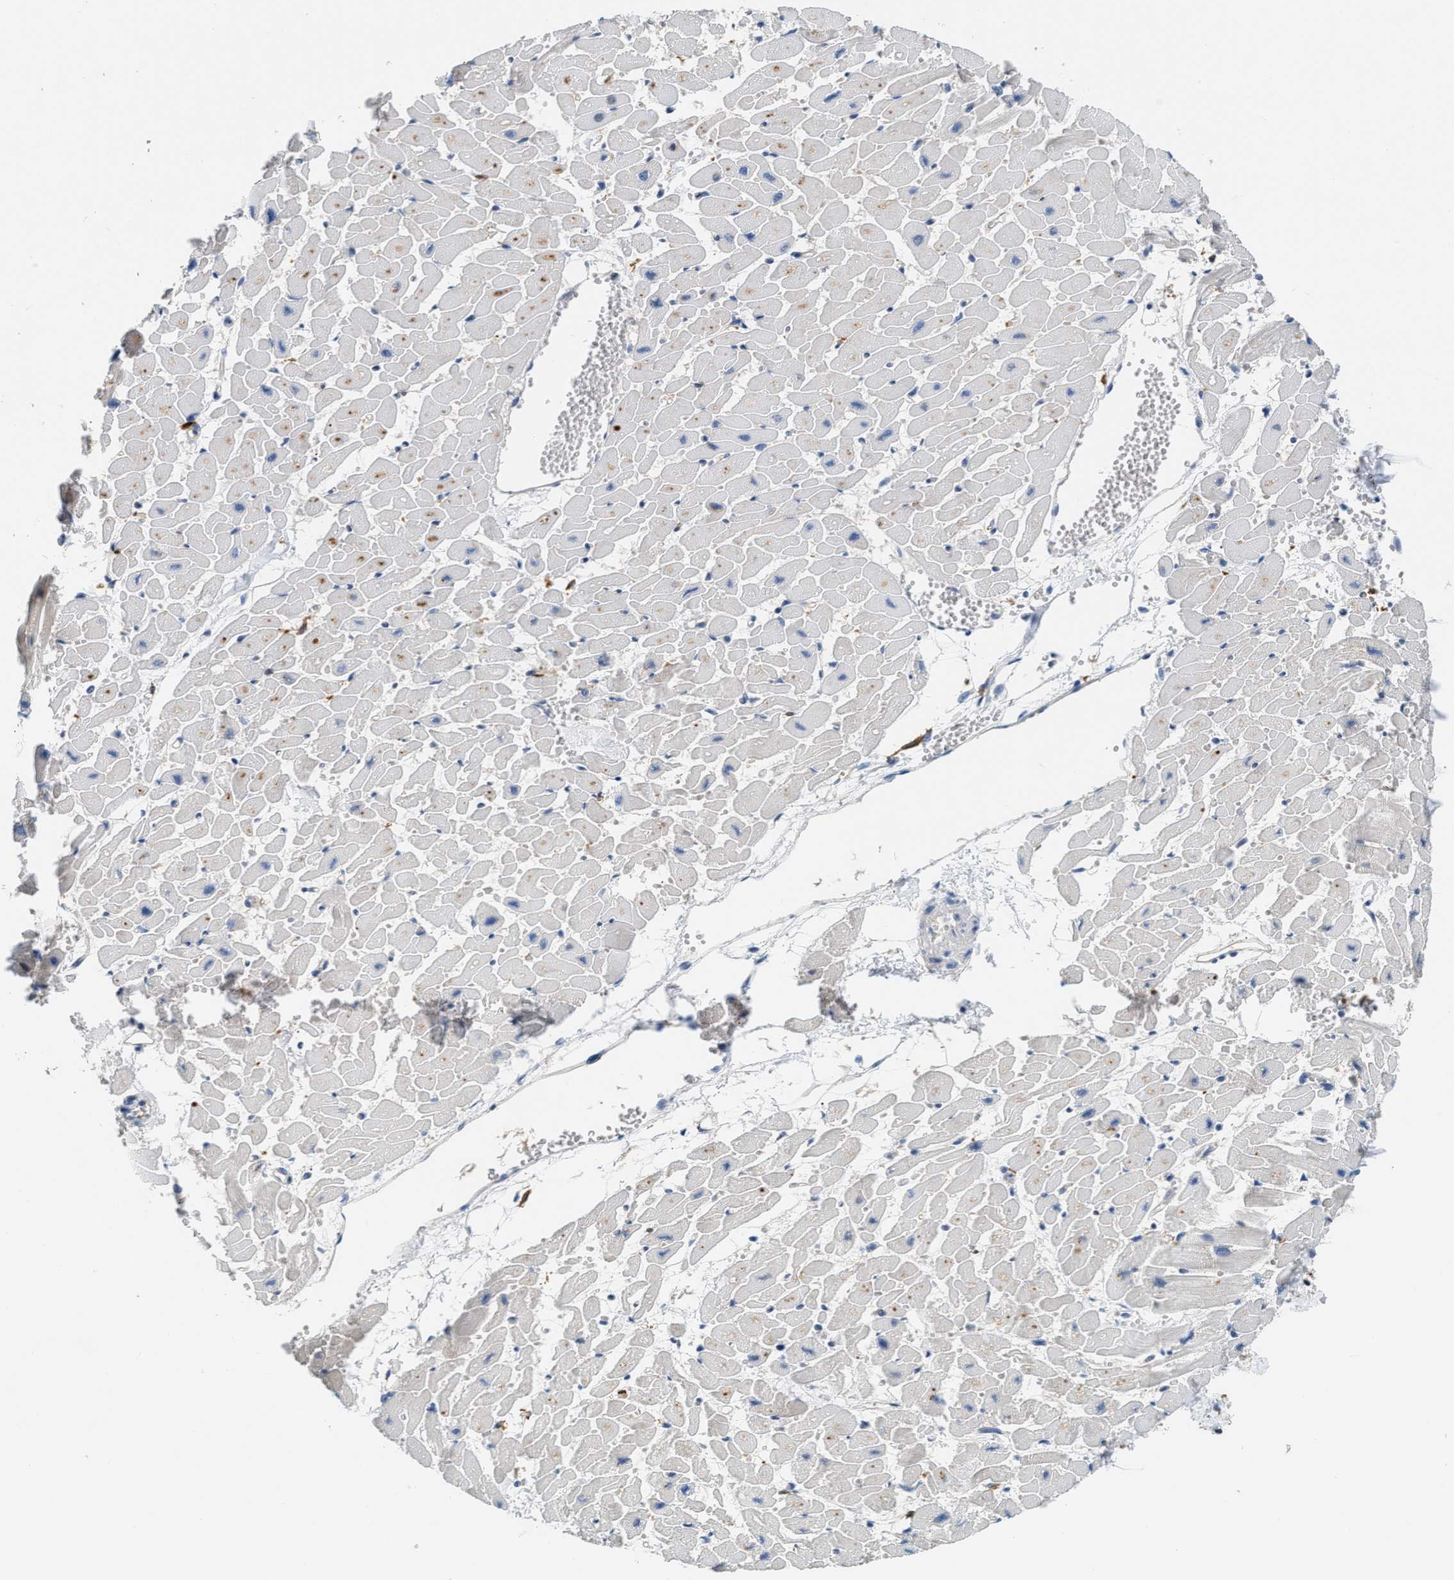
{"staining": {"intensity": "moderate", "quantity": "<25%", "location": "cytoplasmic/membranous"}, "tissue": "heart muscle", "cell_type": "Cardiomyocytes", "image_type": "normal", "snomed": [{"axis": "morphology", "description": "Normal tissue, NOS"}, {"axis": "topography", "description": "Heart"}], "caption": "This is a micrograph of IHC staining of benign heart muscle, which shows moderate expression in the cytoplasmic/membranous of cardiomyocytes.", "gene": "NSUN7", "patient": {"sex": "female", "age": 19}}